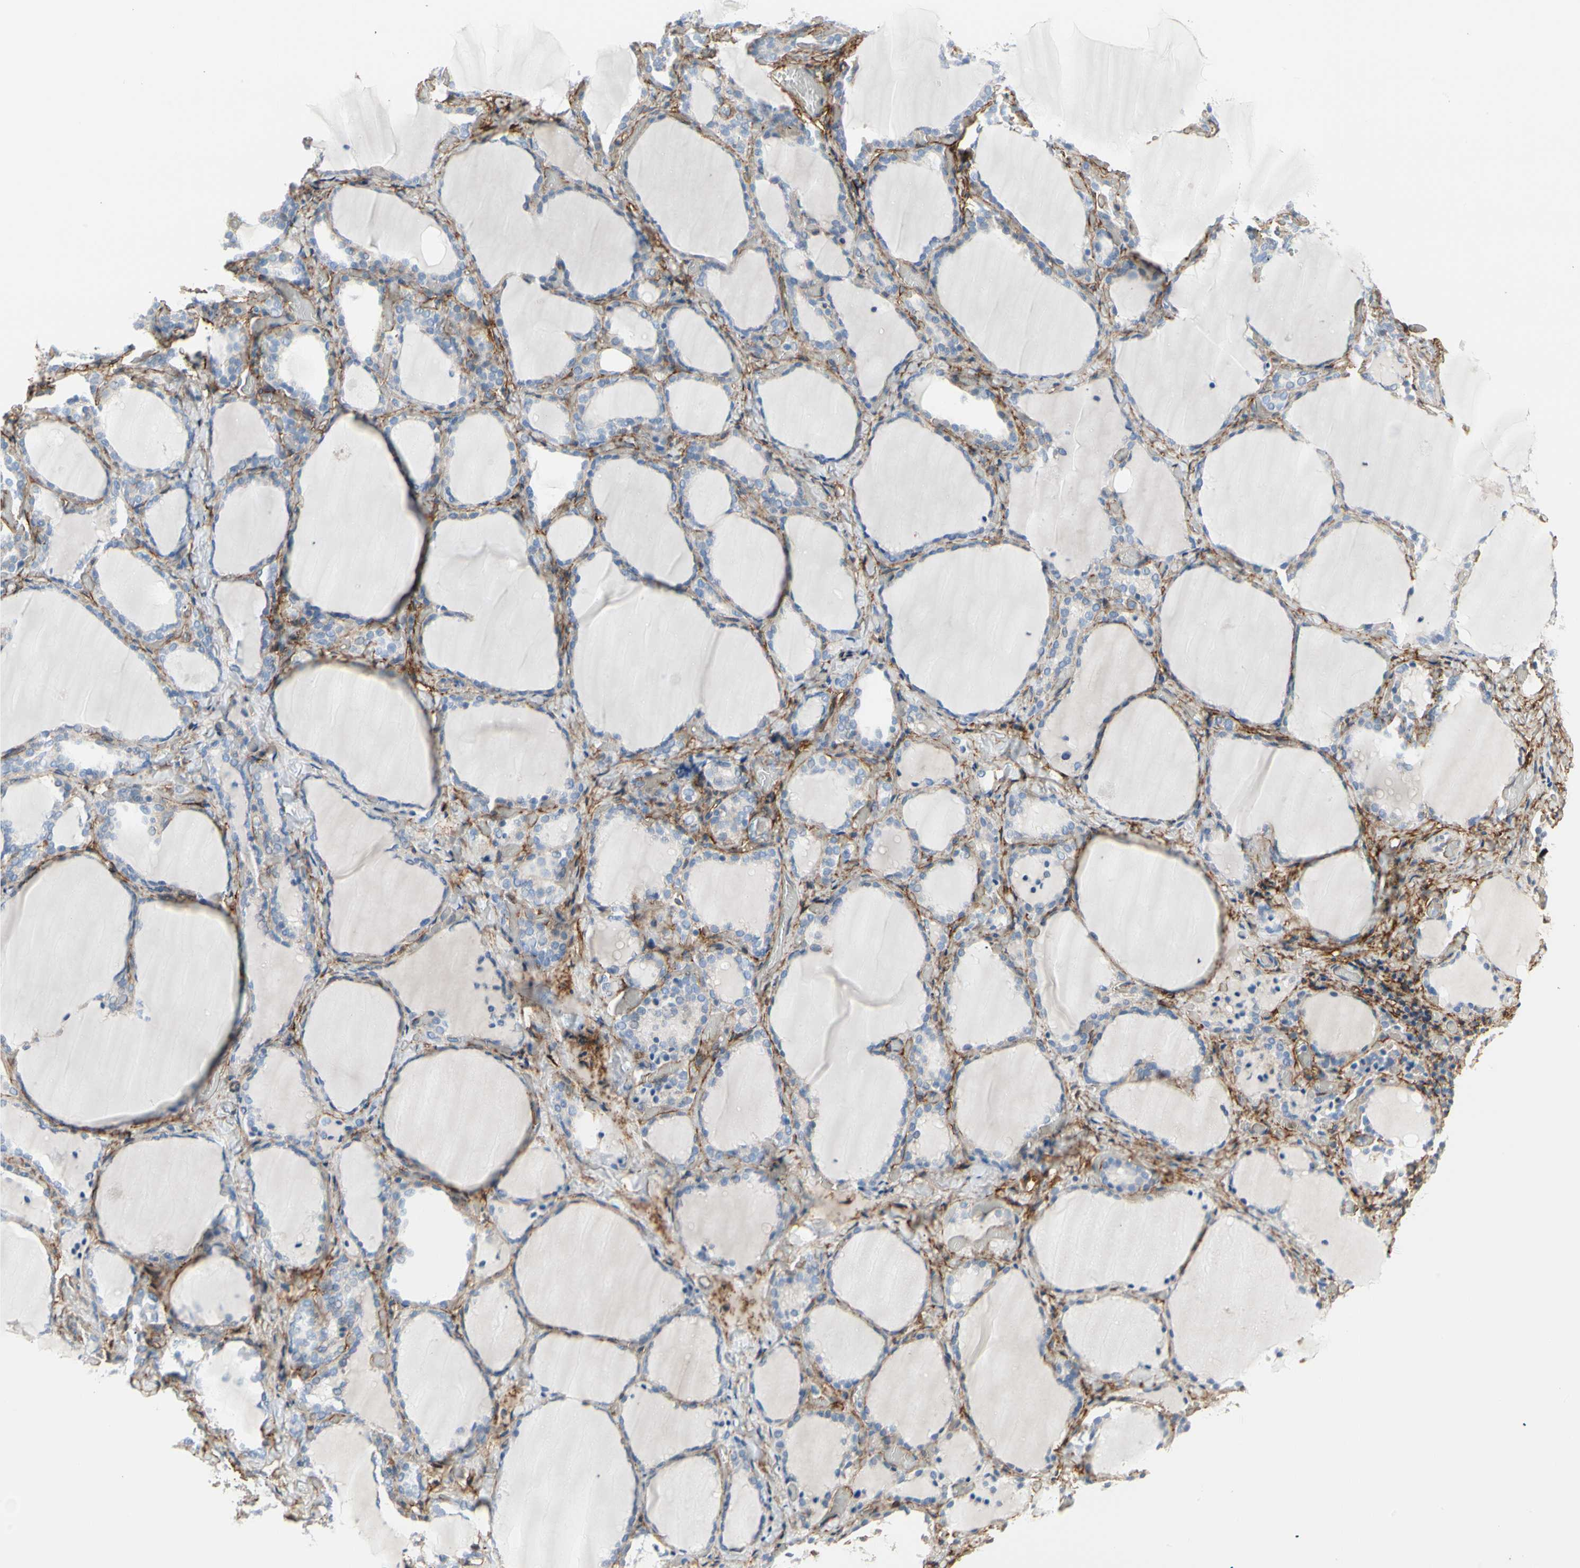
{"staining": {"intensity": "negative", "quantity": "none", "location": "none"}, "tissue": "thyroid gland", "cell_type": "Glandular cells", "image_type": "normal", "snomed": [{"axis": "morphology", "description": "Normal tissue, NOS"}, {"axis": "morphology", "description": "Papillary adenocarcinoma, NOS"}, {"axis": "topography", "description": "Thyroid gland"}], "caption": "IHC of normal human thyroid gland shows no expression in glandular cells. The staining is performed using DAB (3,3'-diaminobenzidine) brown chromogen with nuclei counter-stained in using hematoxylin.", "gene": "EPB41L2", "patient": {"sex": "female", "age": 30}}